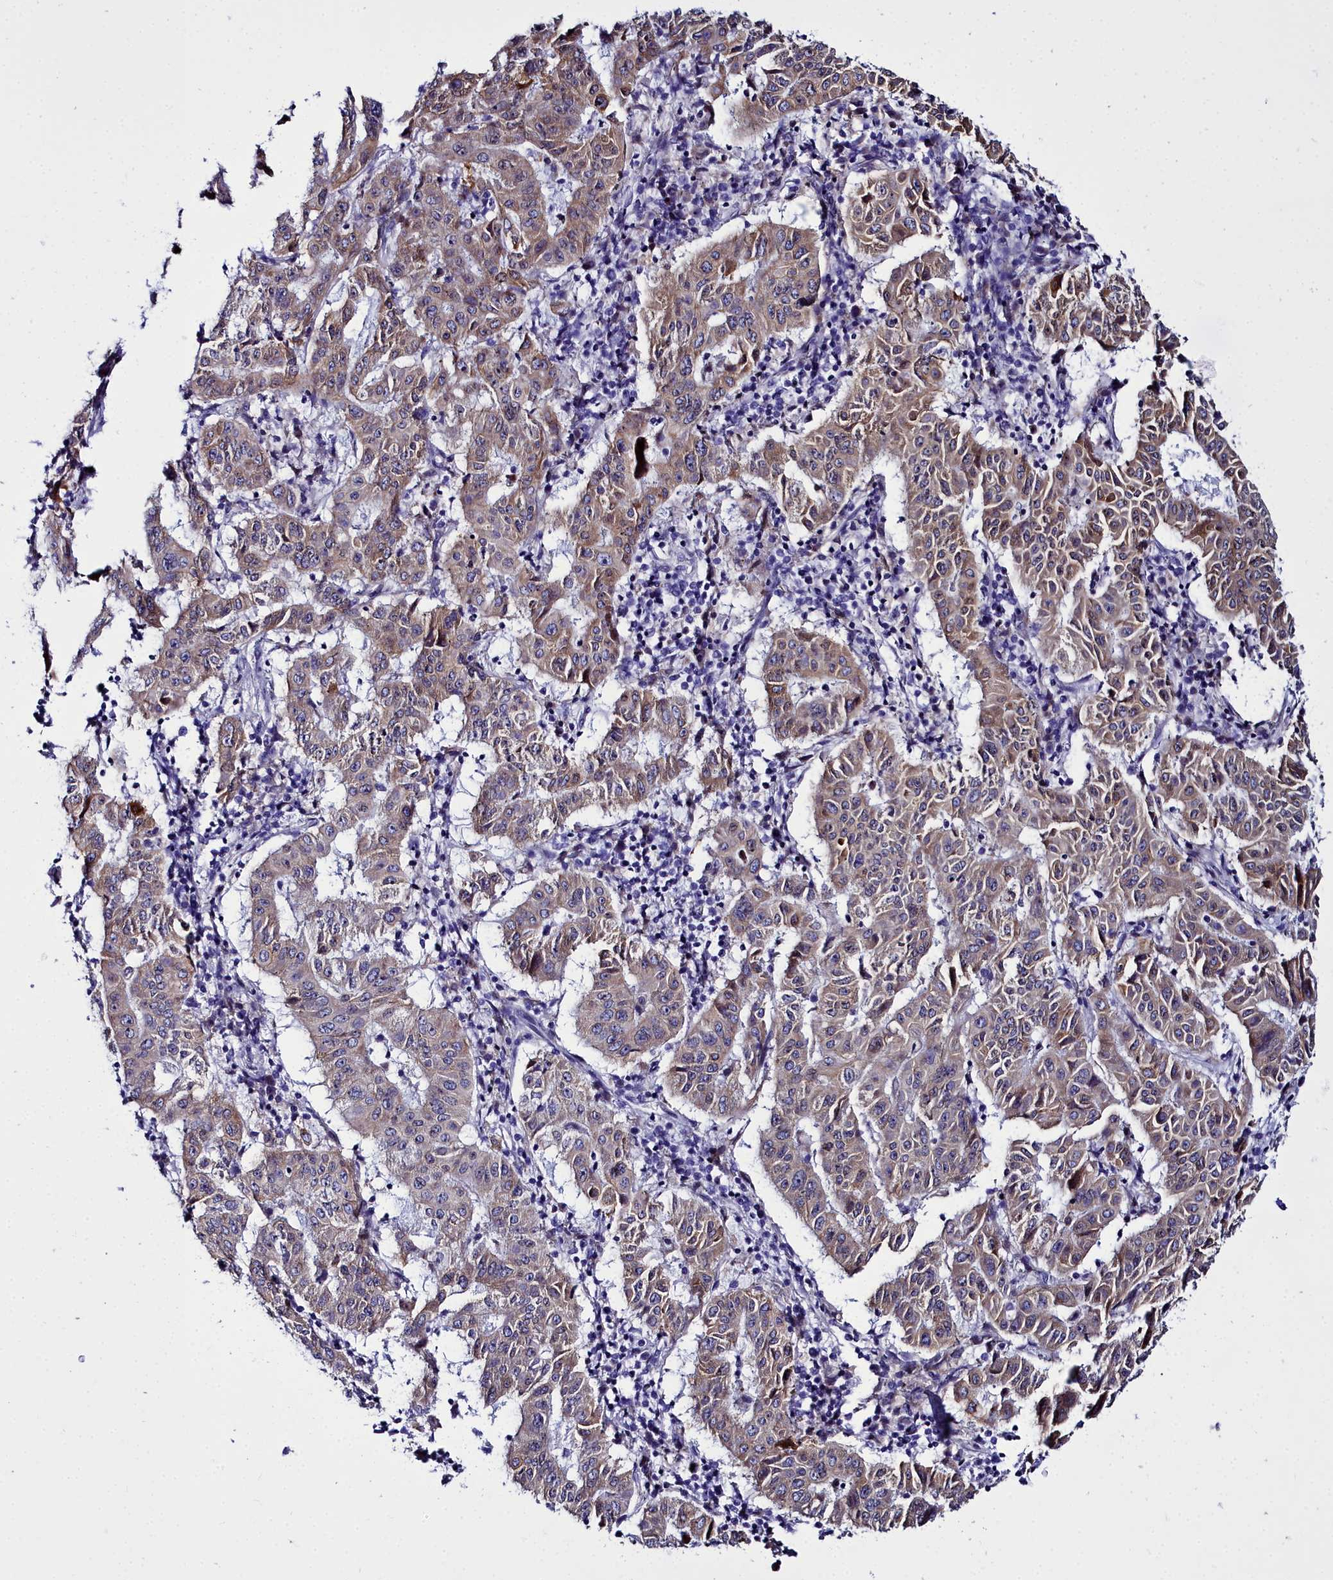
{"staining": {"intensity": "moderate", "quantity": ">75%", "location": "cytoplasmic/membranous"}, "tissue": "pancreatic cancer", "cell_type": "Tumor cells", "image_type": "cancer", "snomed": [{"axis": "morphology", "description": "Adenocarcinoma, NOS"}, {"axis": "topography", "description": "Pancreas"}], "caption": "DAB immunohistochemical staining of adenocarcinoma (pancreatic) exhibits moderate cytoplasmic/membranous protein positivity in approximately >75% of tumor cells.", "gene": "ELAPOR2", "patient": {"sex": "male", "age": 63}}